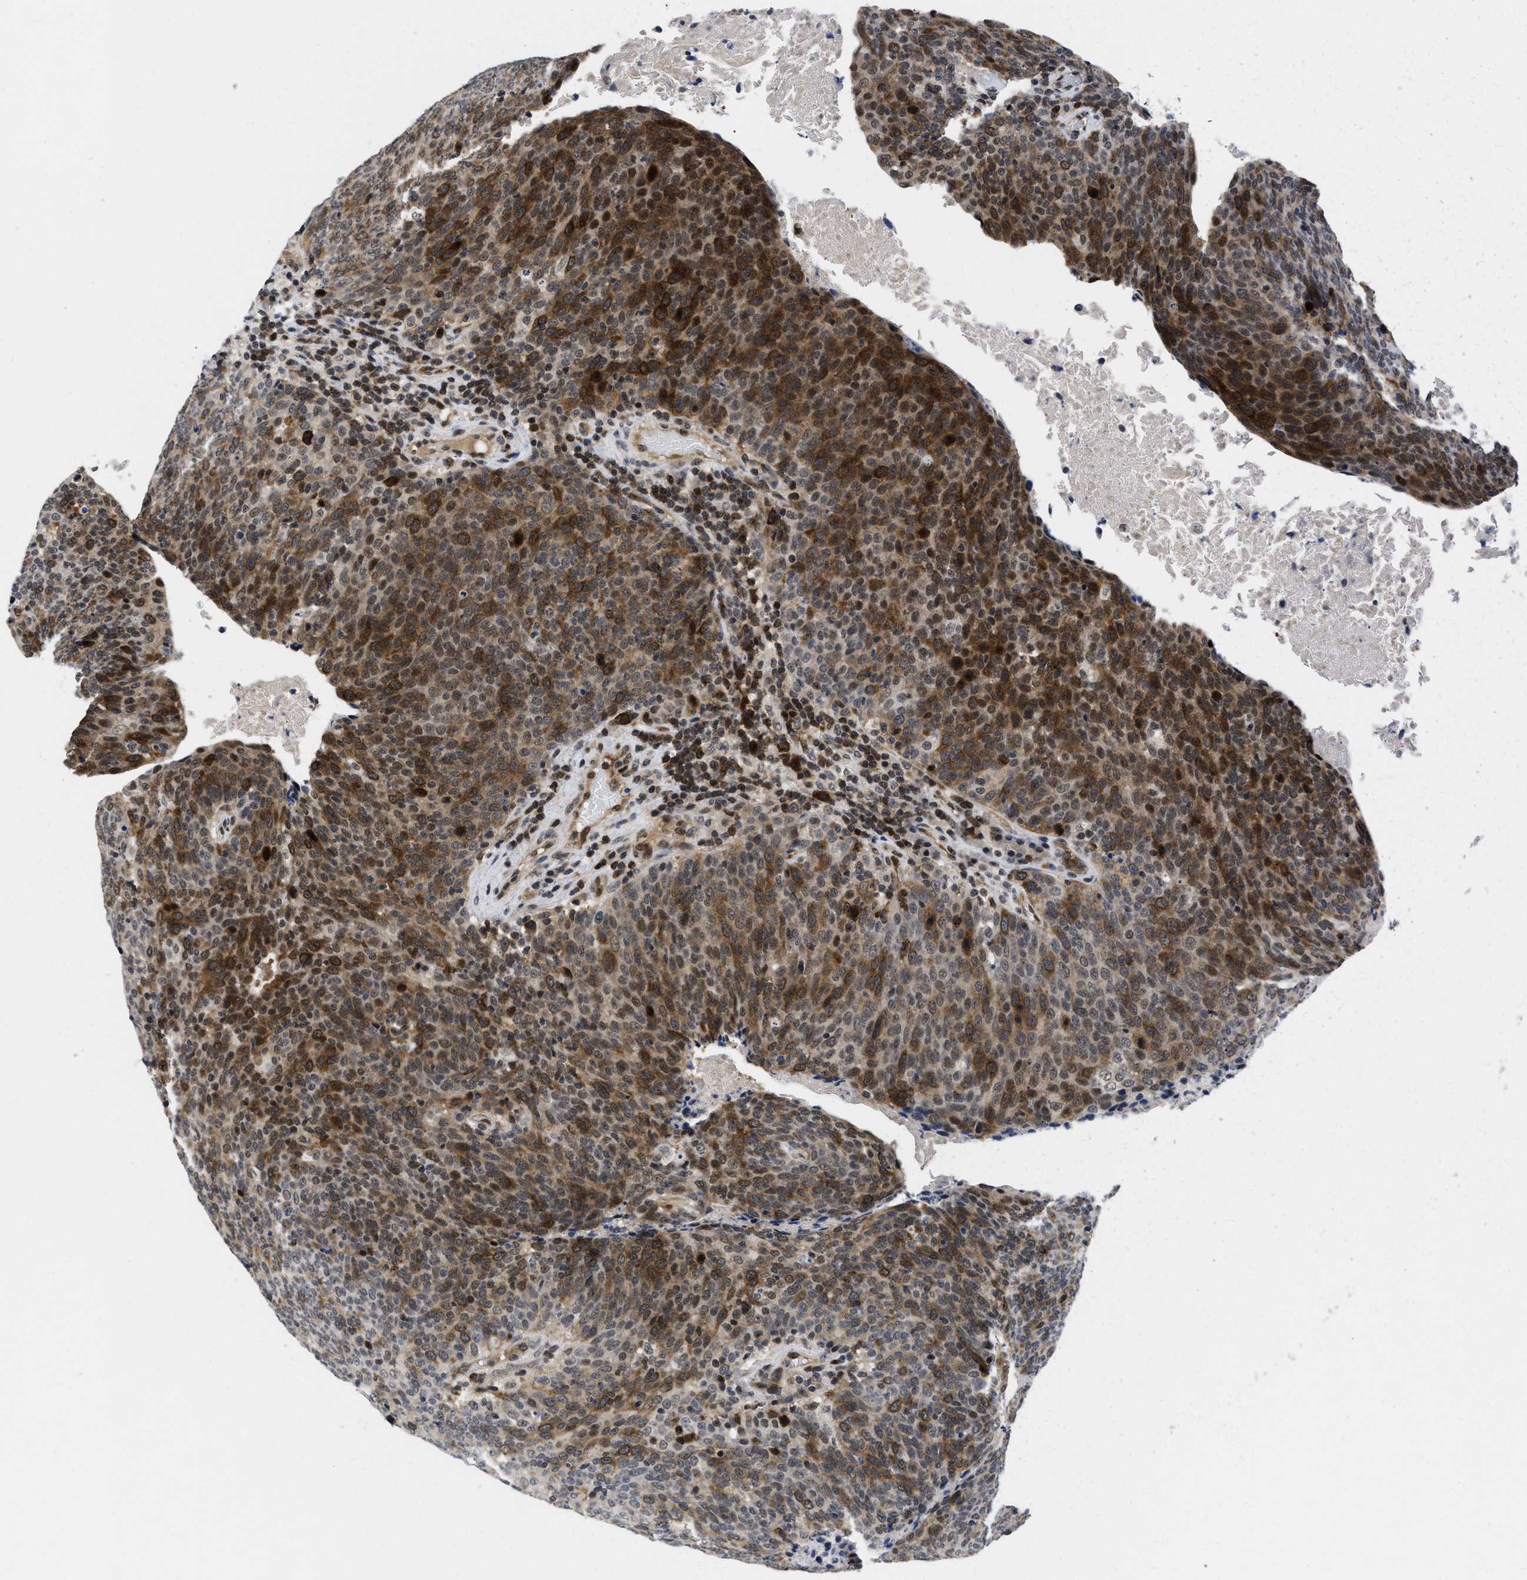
{"staining": {"intensity": "strong", "quantity": ">75%", "location": "cytoplasmic/membranous"}, "tissue": "head and neck cancer", "cell_type": "Tumor cells", "image_type": "cancer", "snomed": [{"axis": "morphology", "description": "Squamous cell carcinoma, NOS"}, {"axis": "morphology", "description": "Squamous cell carcinoma, metastatic, NOS"}, {"axis": "topography", "description": "Lymph node"}, {"axis": "topography", "description": "Head-Neck"}], "caption": "Human squamous cell carcinoma (head and neck) stained with a protein marker displays strong staining in tumor cells.", "gene": "HIF1A", "patient": {"sex": "male", "age": 62}}